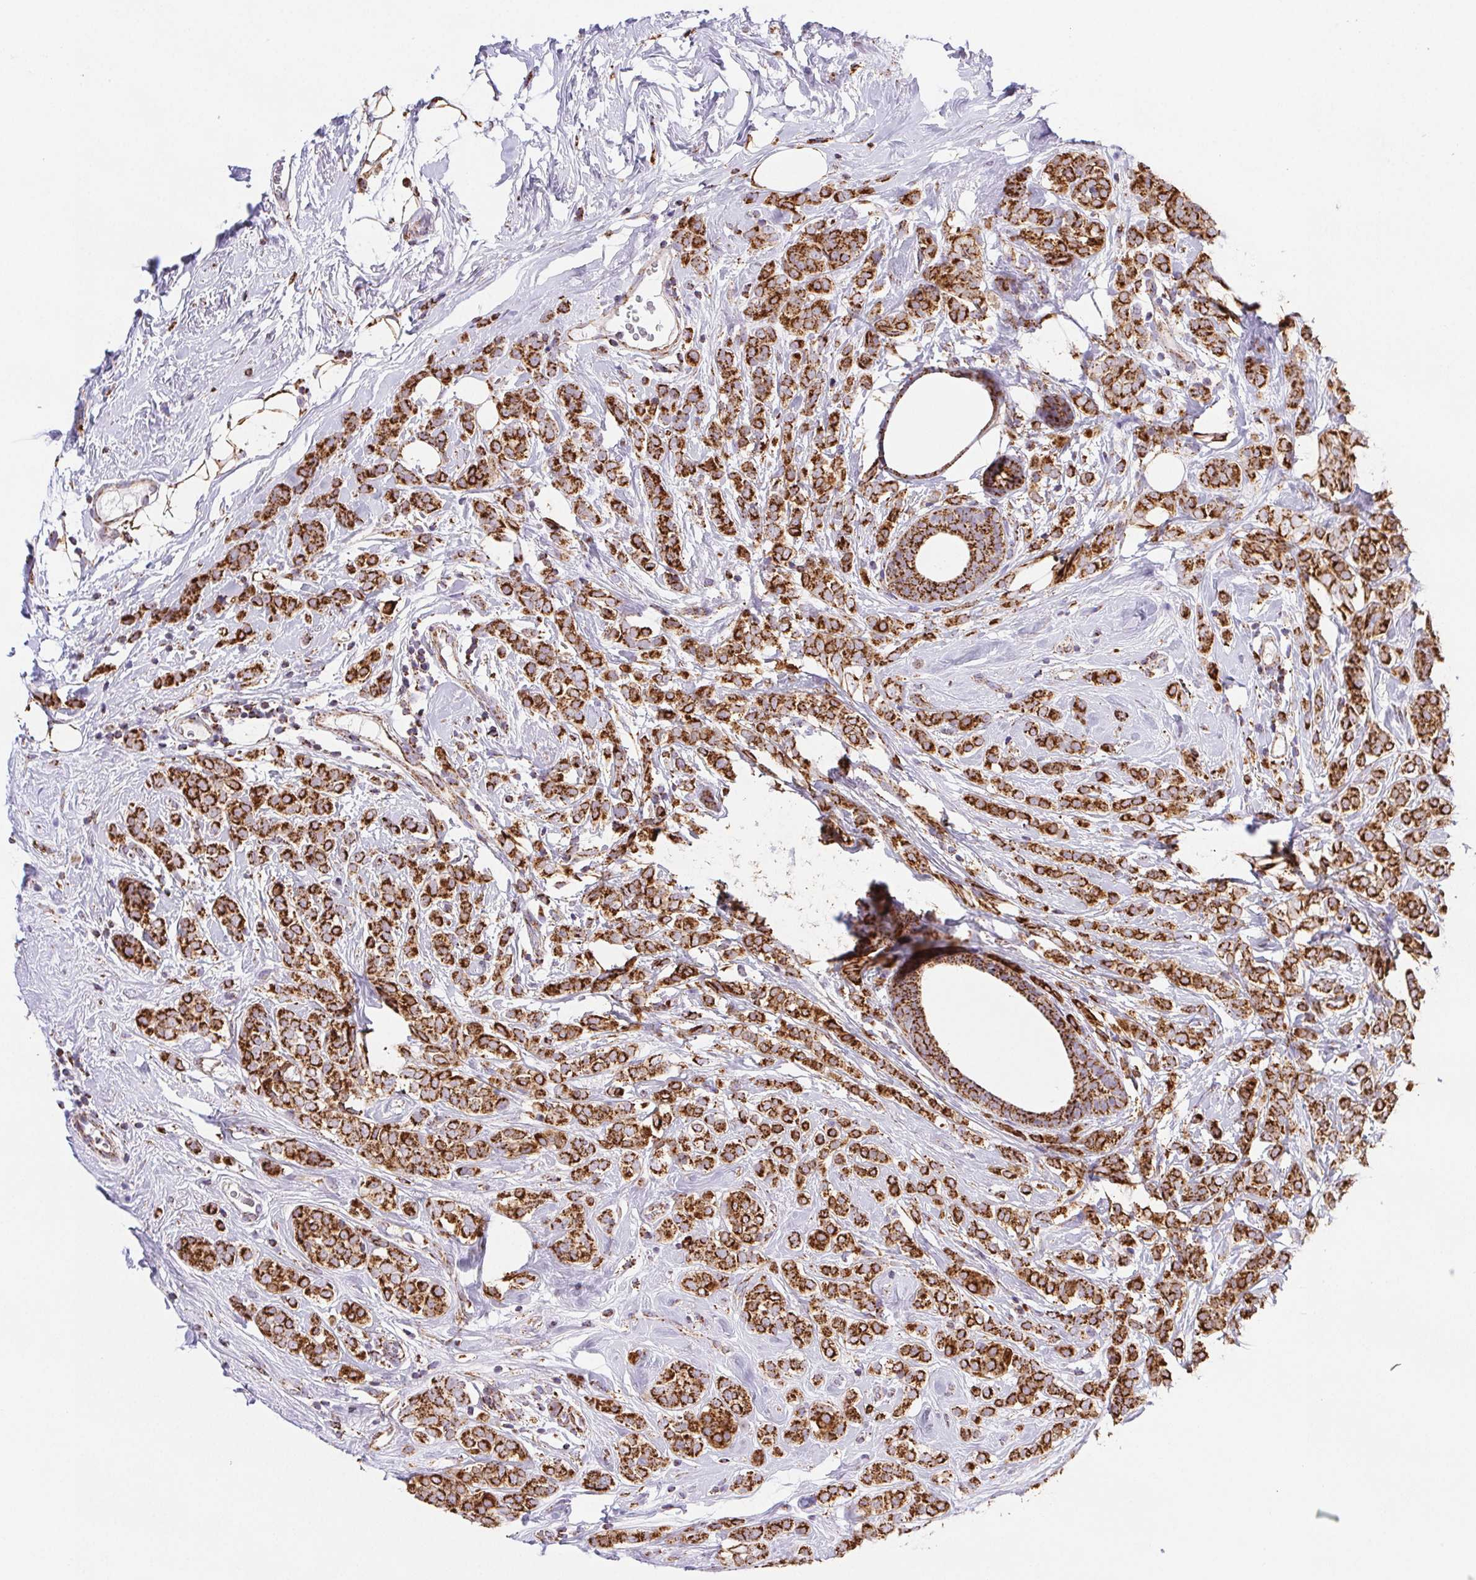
{"staining": {"intensity": "strong", "quantity": ">75%", "location": "cytoplasmic/membranous"}, "tissue": "breast cancer", "cell_type": "Tumor cells", "image_type": "cancer", "snomed": [{"axis": "morphology", "description": "Lobular carcinoma"}, {"axis": "topography", "description": "Breast"}], "caption": "A micrograph of human breast cancer (lobular carcinoma) stained for a protein displays strong cytoplasmic/membranous brown staining in tumor cells.", "gene": "NIPSNAP2", "patient": {"sex": "female", "age": 49}}